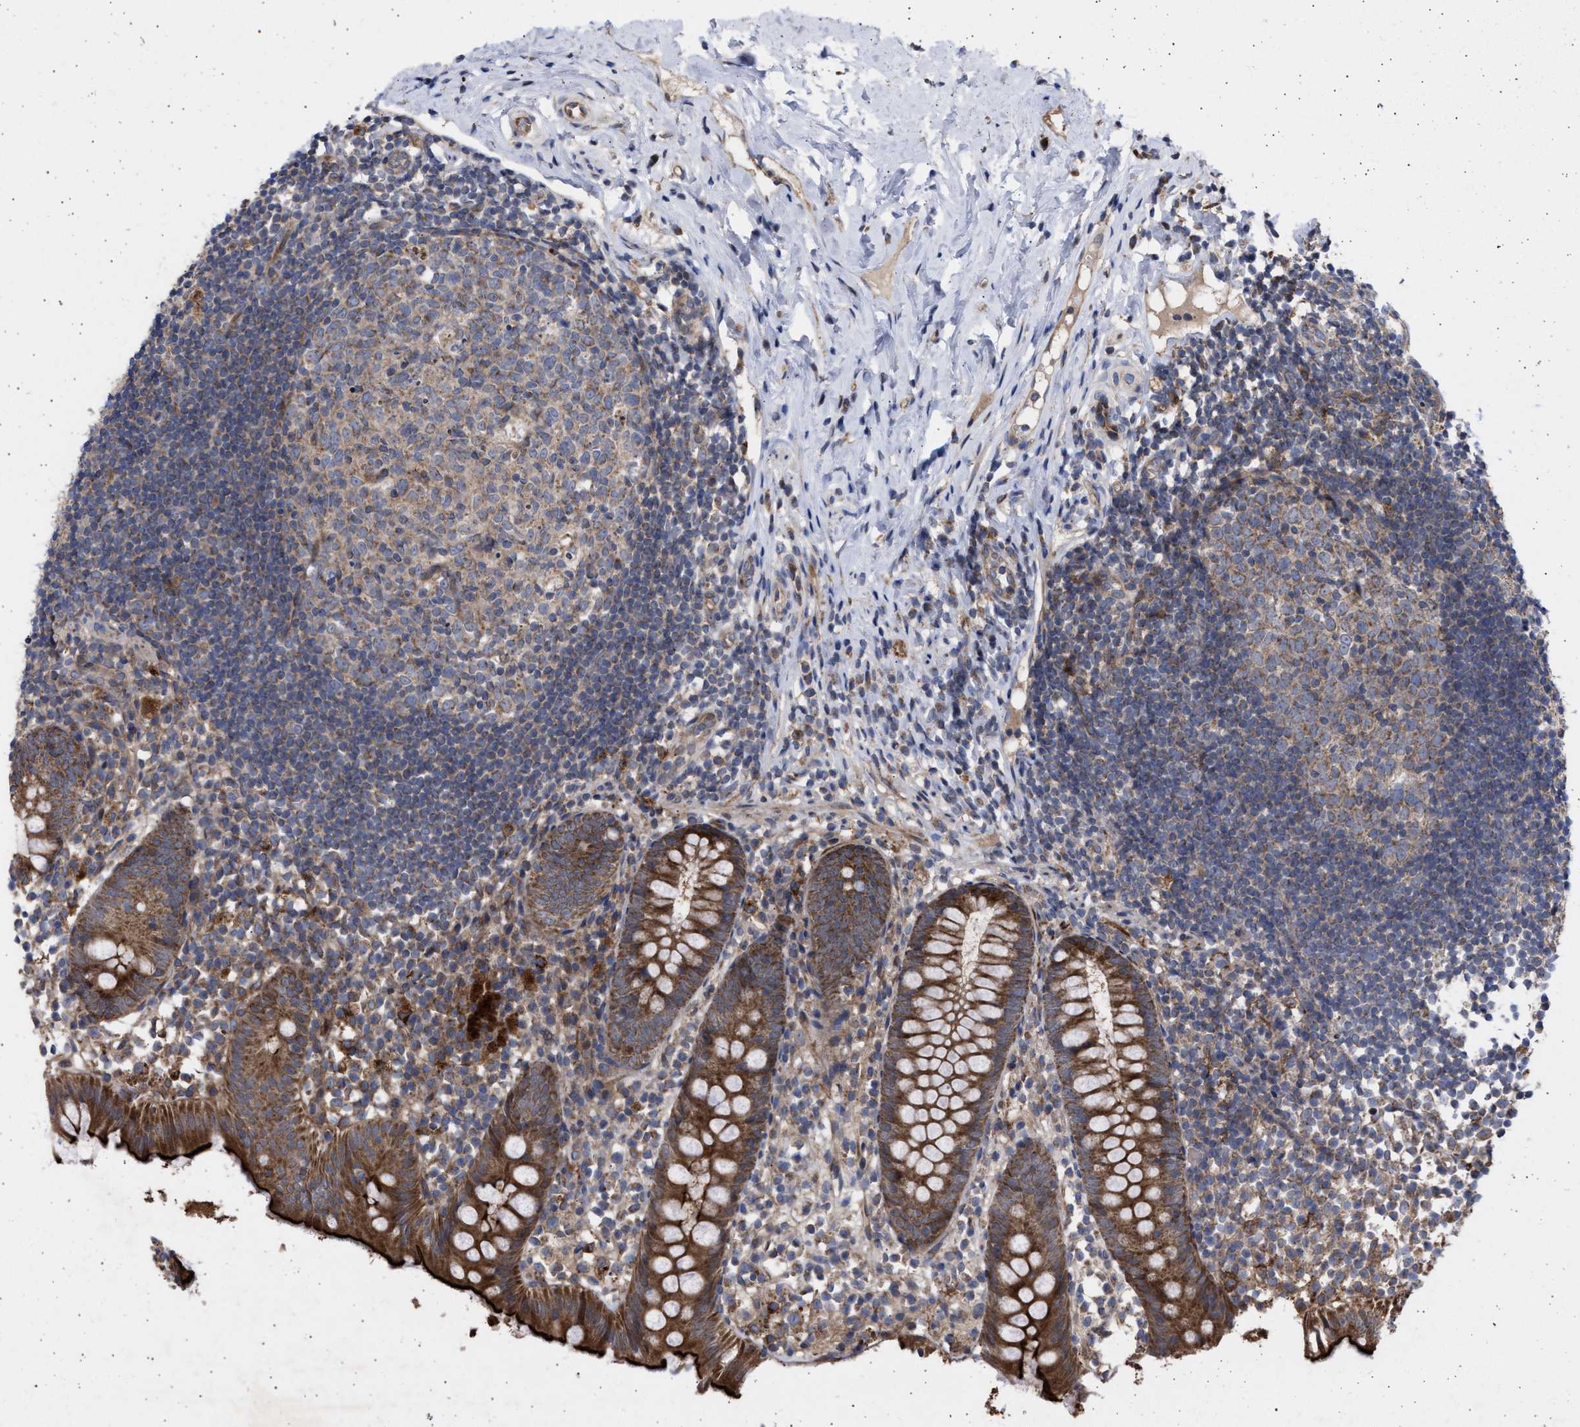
{"staining": {"intensity": "strong", "quantity": ">75%", "location": "cytoplasmic/membranous"}, "tissue": "appendix", "cell_type": "Glandular cells", "image_type": "normal", "snomed": [{"axis": "morphology", "description": "Normal tissue, NOS"}, {"axis": "topography", "description": "Appendix"}], "caption": "This photomicrograph reveals IHC staining of unremarkable human appendix, with high strong cytoplasmic/membranous staining in approximately >75% of glandular cells.", "gene": "TTC19", "patient": {"sex": "female", "age": 20}}